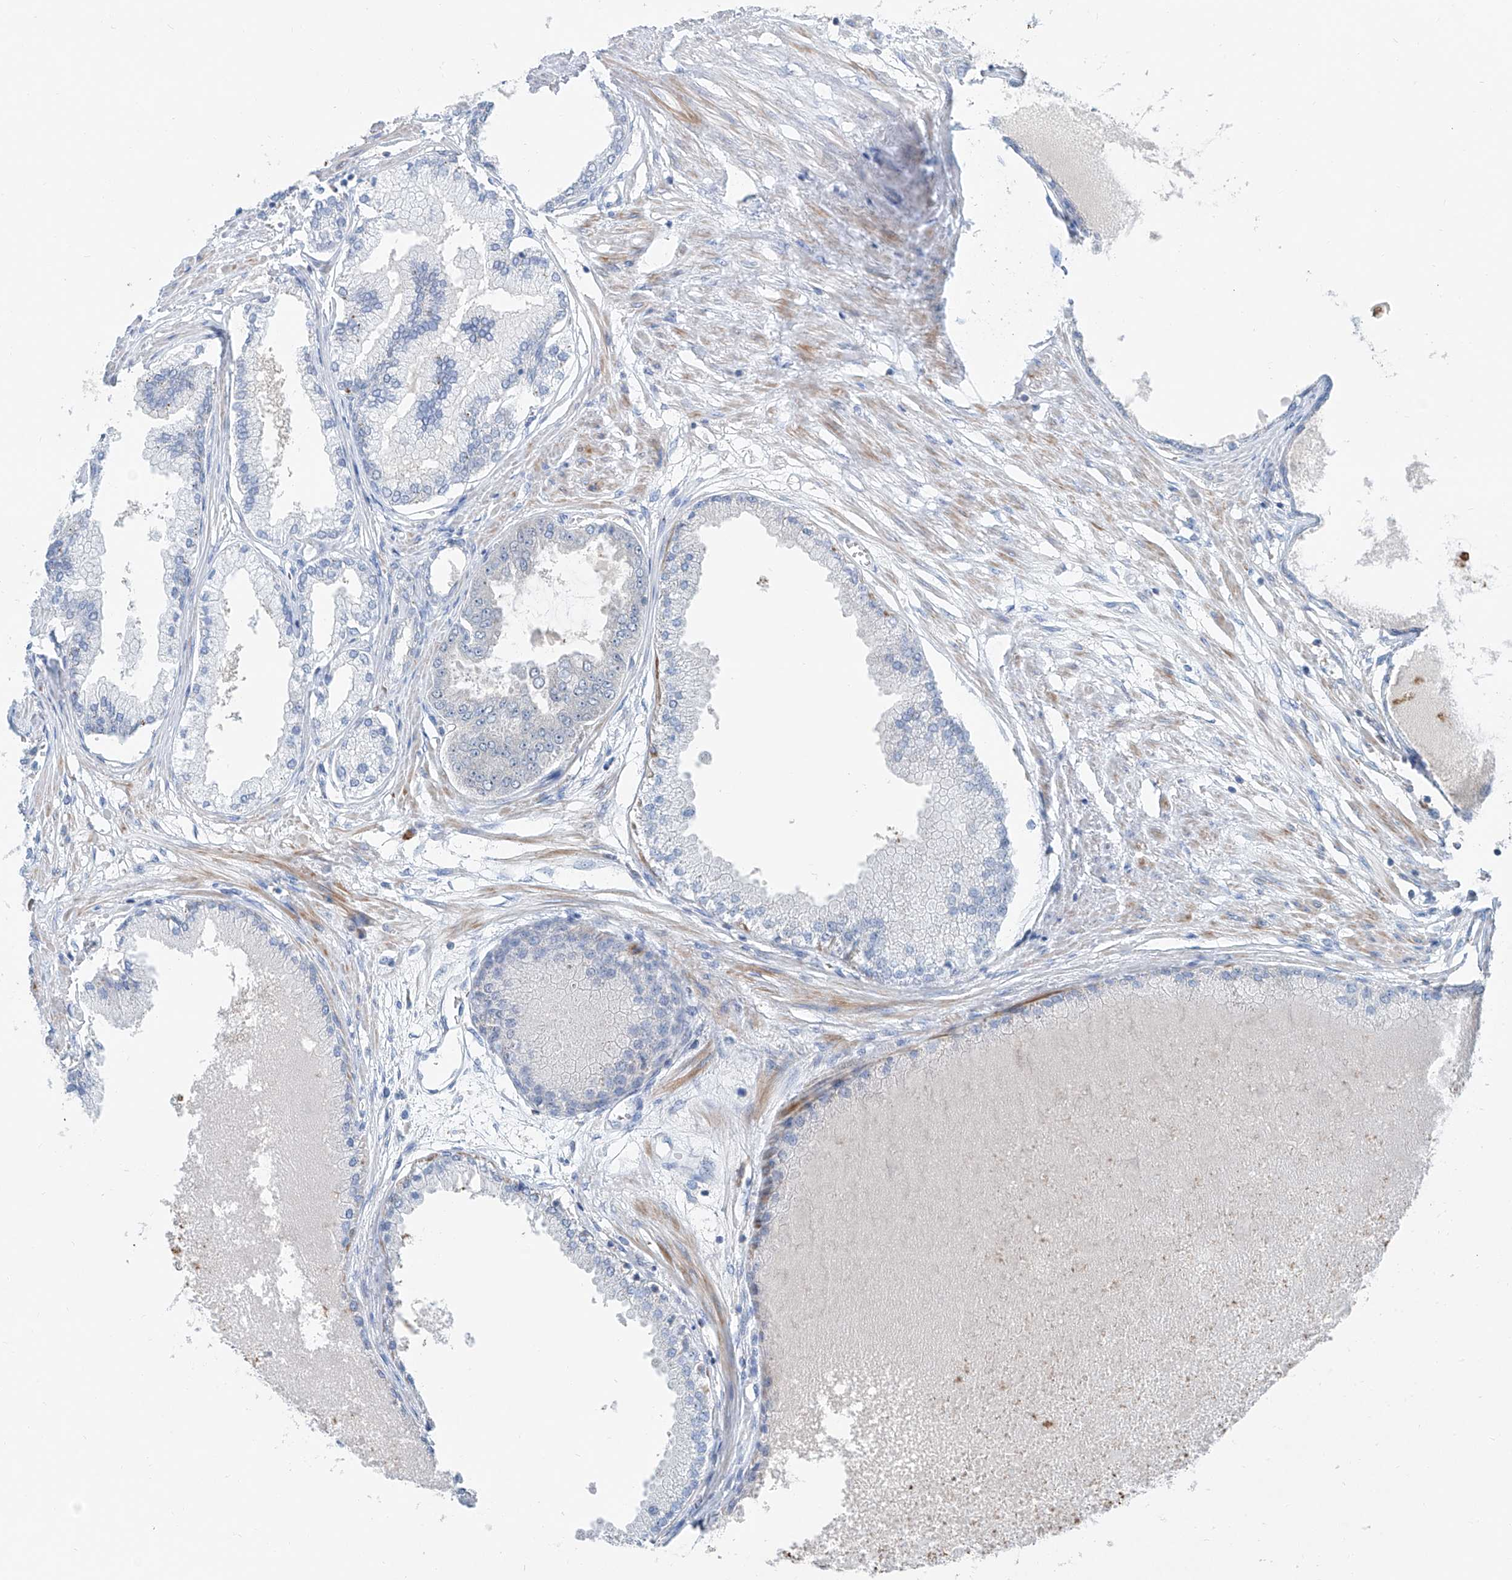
{"staining": {"intensity": "negative", "quantity": "none", "location": "none"}, "tissue": "prostate cancer", "cell_type": "Tumor cells", "image_type": "cancer", "snomed": [{"axis": "morphology", "description": "Adenocarcinoma, Low grade"}, {"axis": "topography", "description": "Prostate"}], "caption": "There is no significant staining in tumor cells of low-grade adenocarcinoma (prostate). The staining was performed using DAB (3,3'-diaminobenzidine) to visualize the protein expression in brown, while the nuclei were stained in blue with hematoxylin (Magnification: 20x).", "gene": "ANKRD34A", "patient": {"sex": "male", "age": 63}}